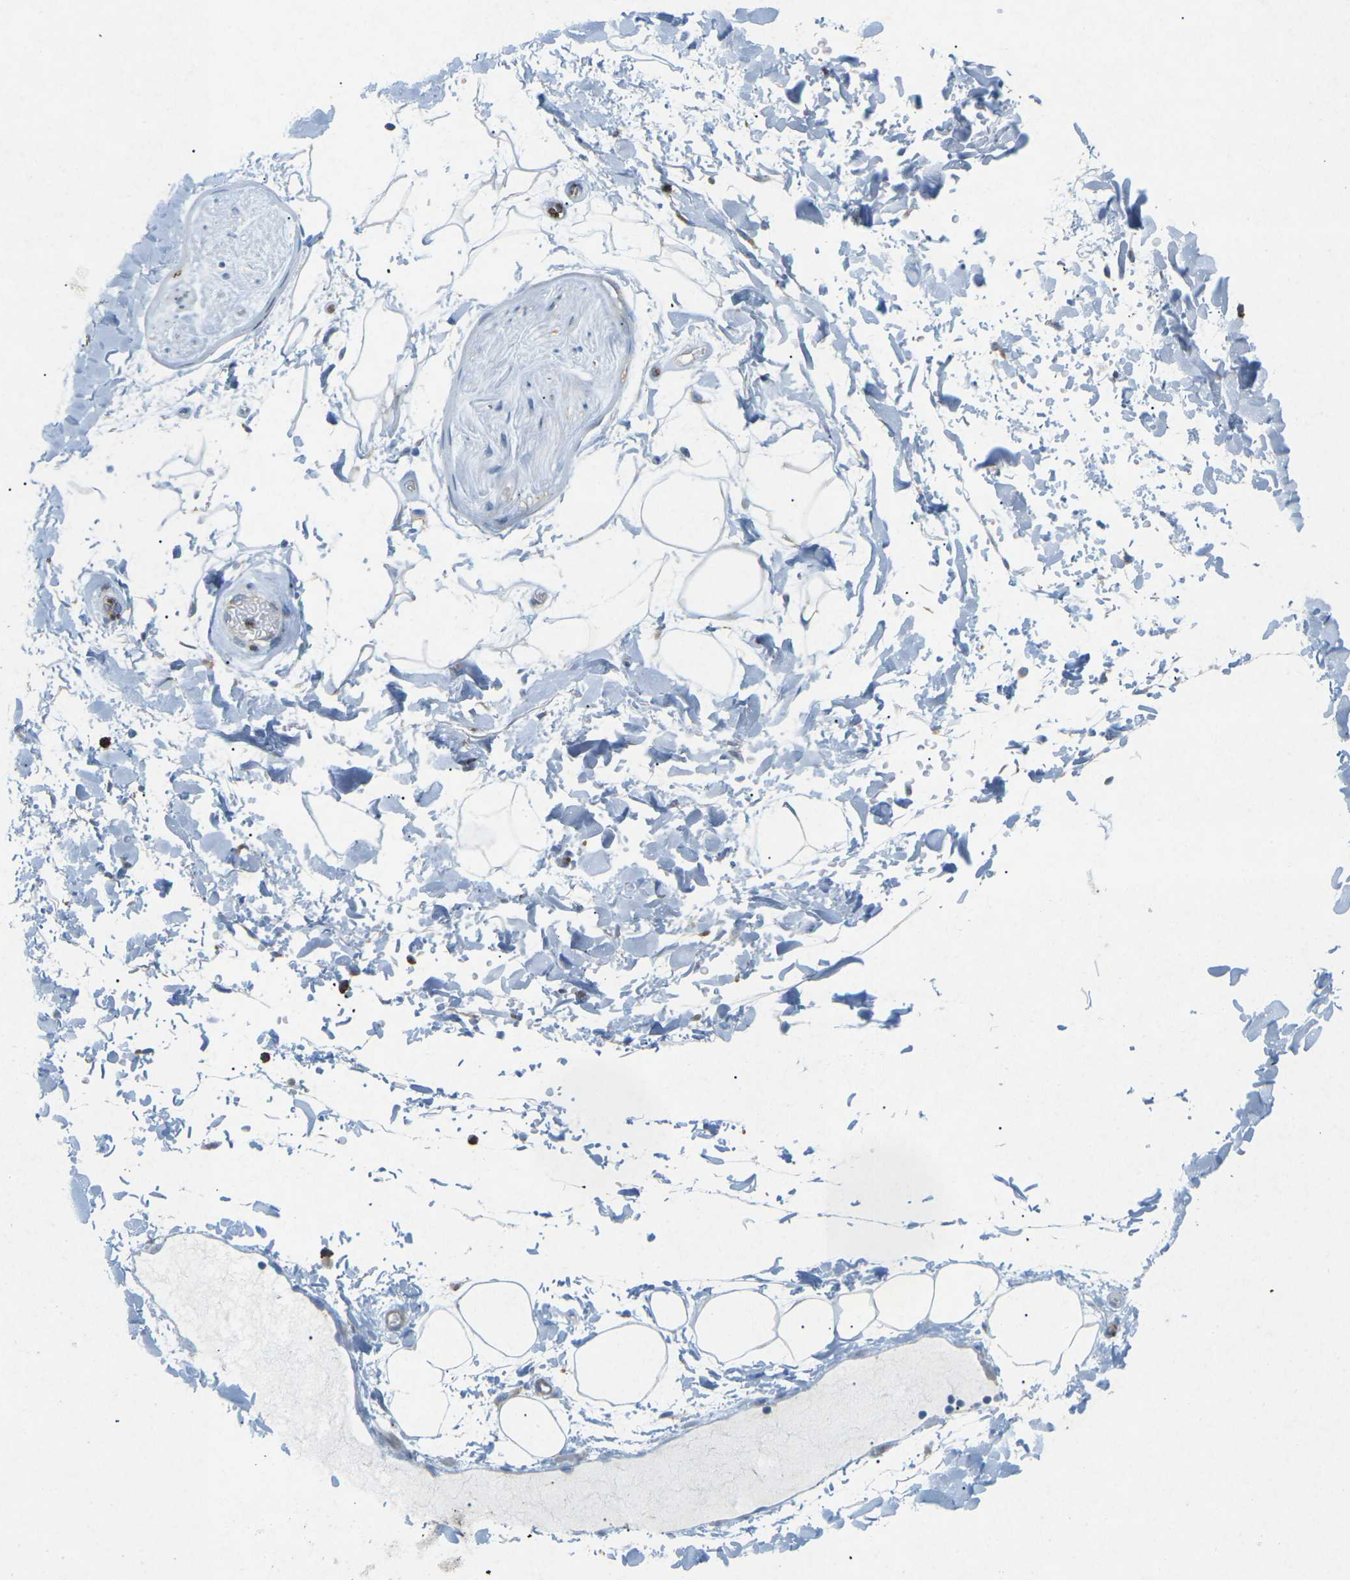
{"staining": {"intensity": "negative", "quantity": "none", "location": "none"}, "tissue": "adipose tissue", "cell_type": "Adipocytes", "image_type": "normal", "snomed": [{"axis": "morphology", "description": "Normal tissue, NOS"}, {"axis": "topography", "description": "Soft tissue"}], "caption": "A photomicrograph of human adipose tissue is negative for staining in adipocytes. (Brightfield microscopy of DAB immunohistochemistry (IHC) at high magnification).", "gene": "STK11", "patient": {"sex": "male", "age": 72}}